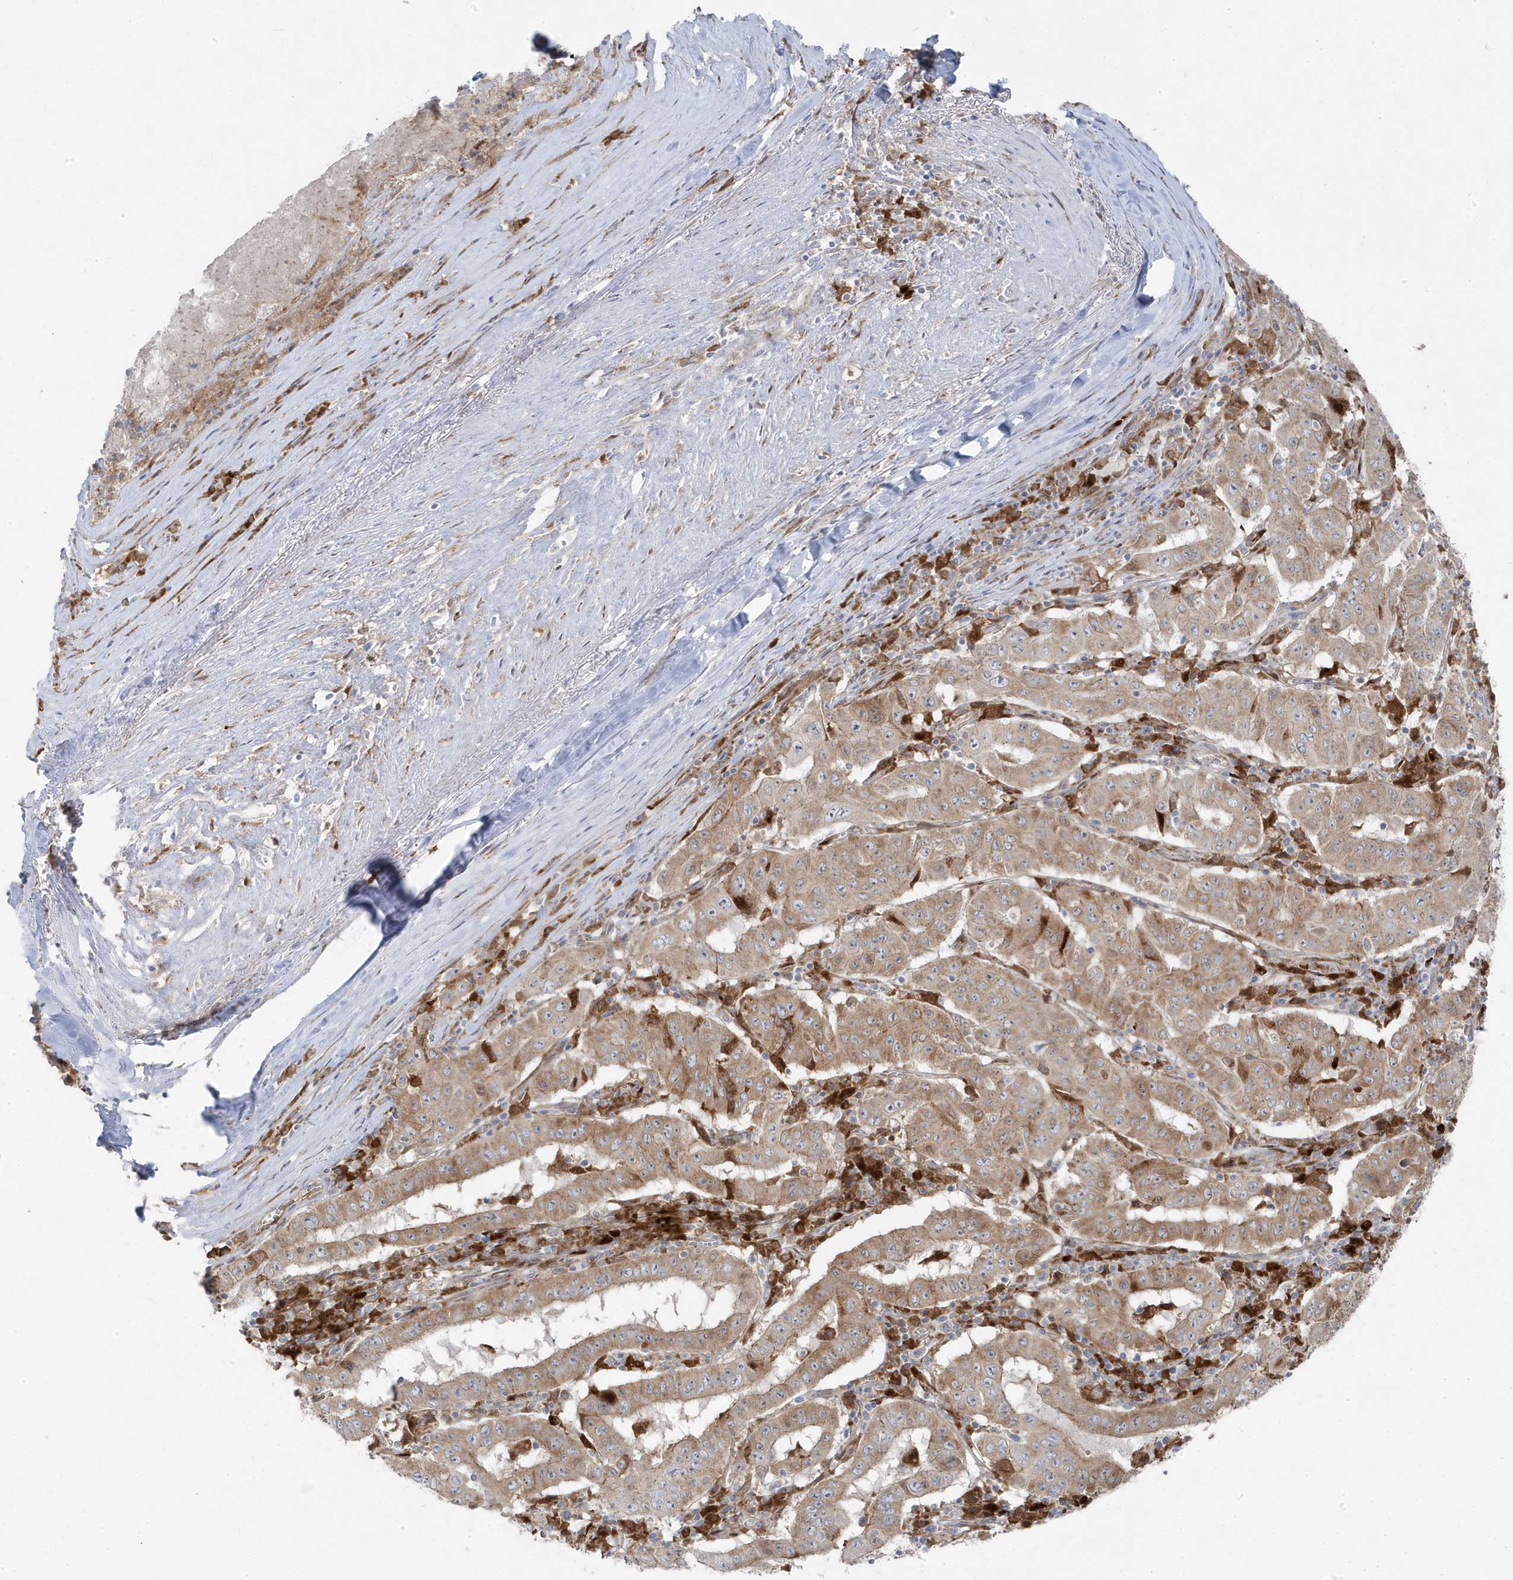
{"staining": {"intensity": "moderate", "quantity": ">75%", "location": "cytoplasmic/membranous"}, "tissue": "pancreatic cancer", "cell_type": "Tumor cells", "image_type": "cancer", "snomed": [{"axis": "morphology", "description": "Adenocarcinoma, NOS"}, {"axis": "topography", "description": "Pancreas"}], "caption": "Pancreatic cancer stained with a protein marker demonstrates moderate staining in tumor cells.", "gene": "ZNF654", "patient": {"sex": "male", "age": 63}}